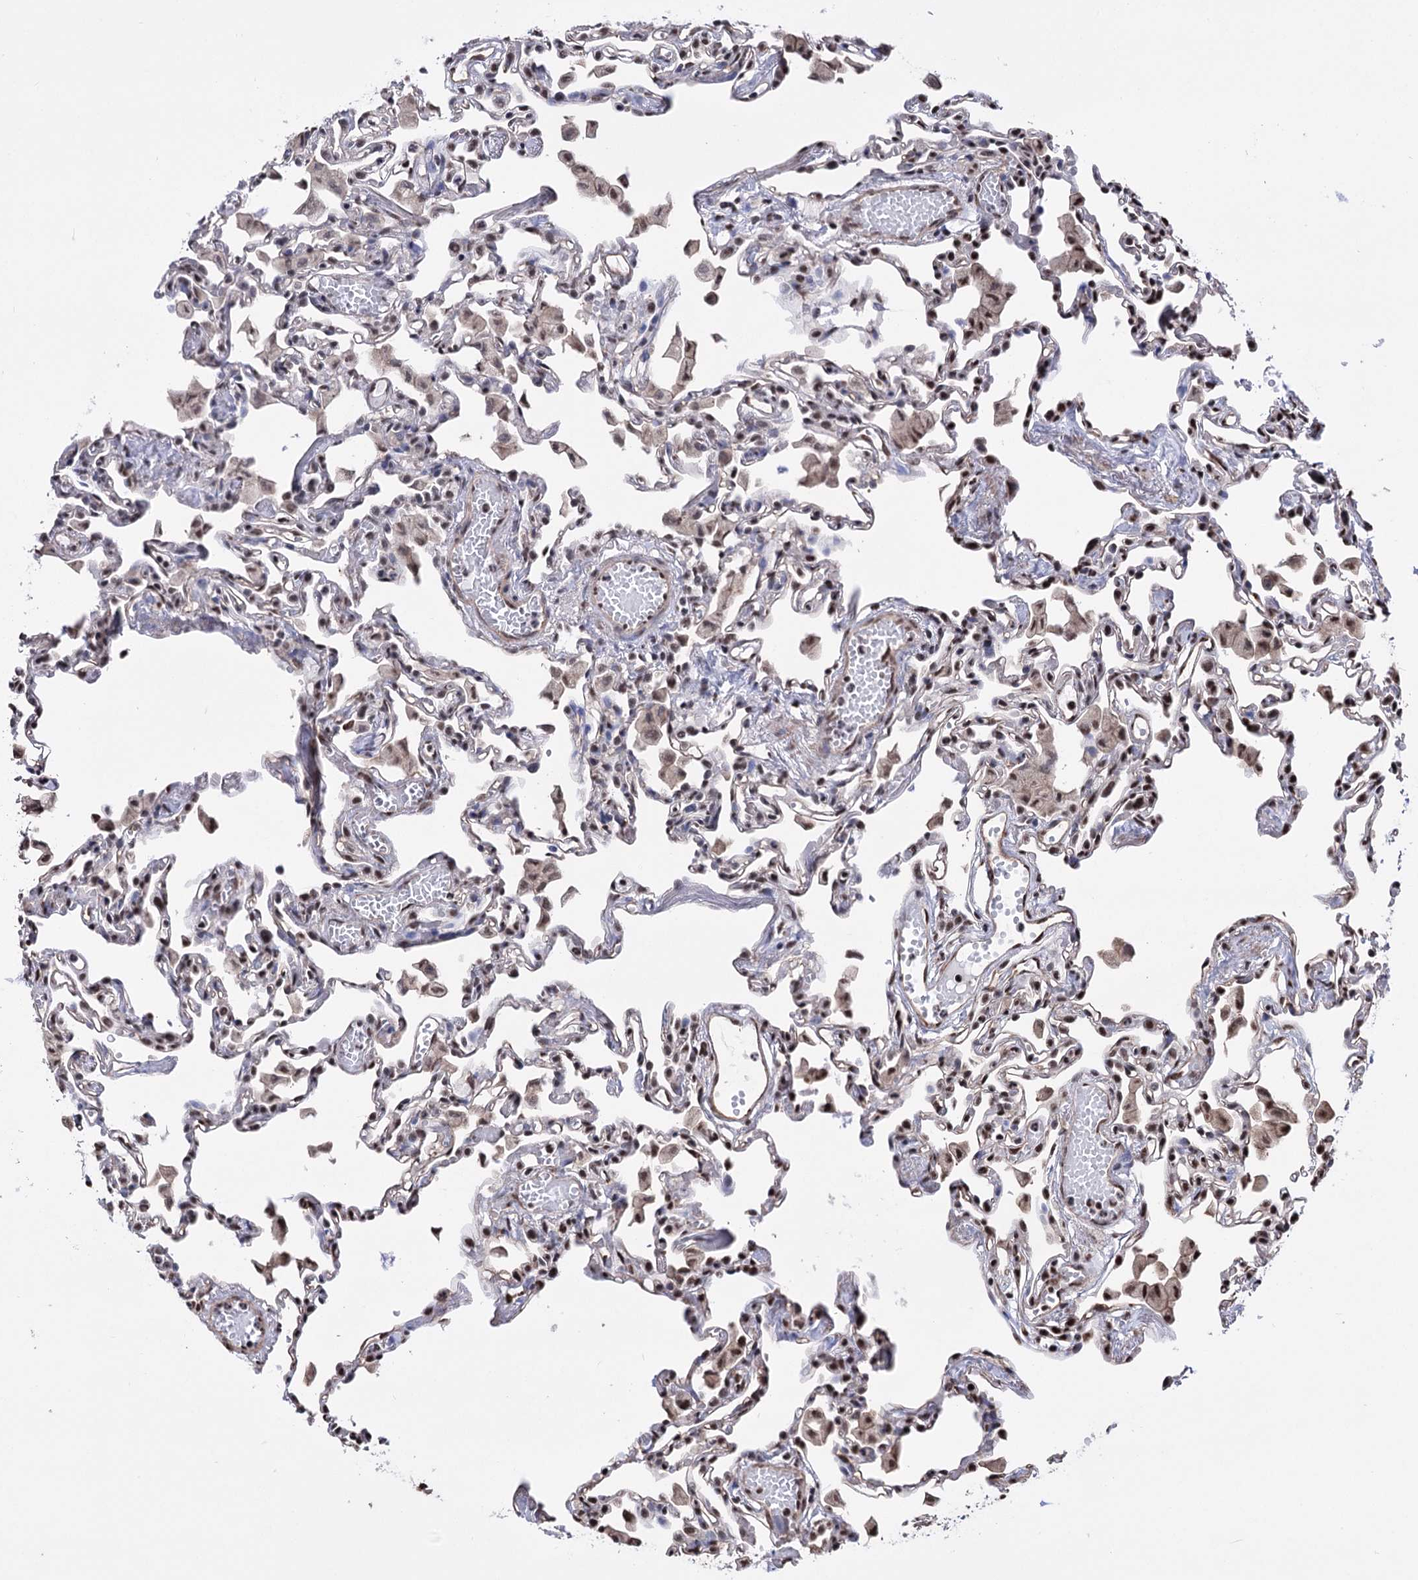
{"staining": {"intensity": "moderate", "quantity": "25%-75%", "location": "nuclear"}, "tissue": "lung", "cell_type": "Alveolar cells", "image_type": "normal", "snomed": [{"axis": "morphology", "description": "Normal tissue, NOS"}, {"axis": "topography", "description": "Bronchus"}, {"axis": "topography", "description": "Lung"}], "caption": "Immunohistochemistry (IHC) (DAB) staining of unremarkable human lung displays moderate nuclear protein staining in about 25%-75% of alveolar cells. The protein of interest is stained brown, and the nuclei are stained in blue (DAB IHC with brightfield microscopy, high magnification).", "gene": "CHMP7", "patient": {"sex": "female", "age": 49}}